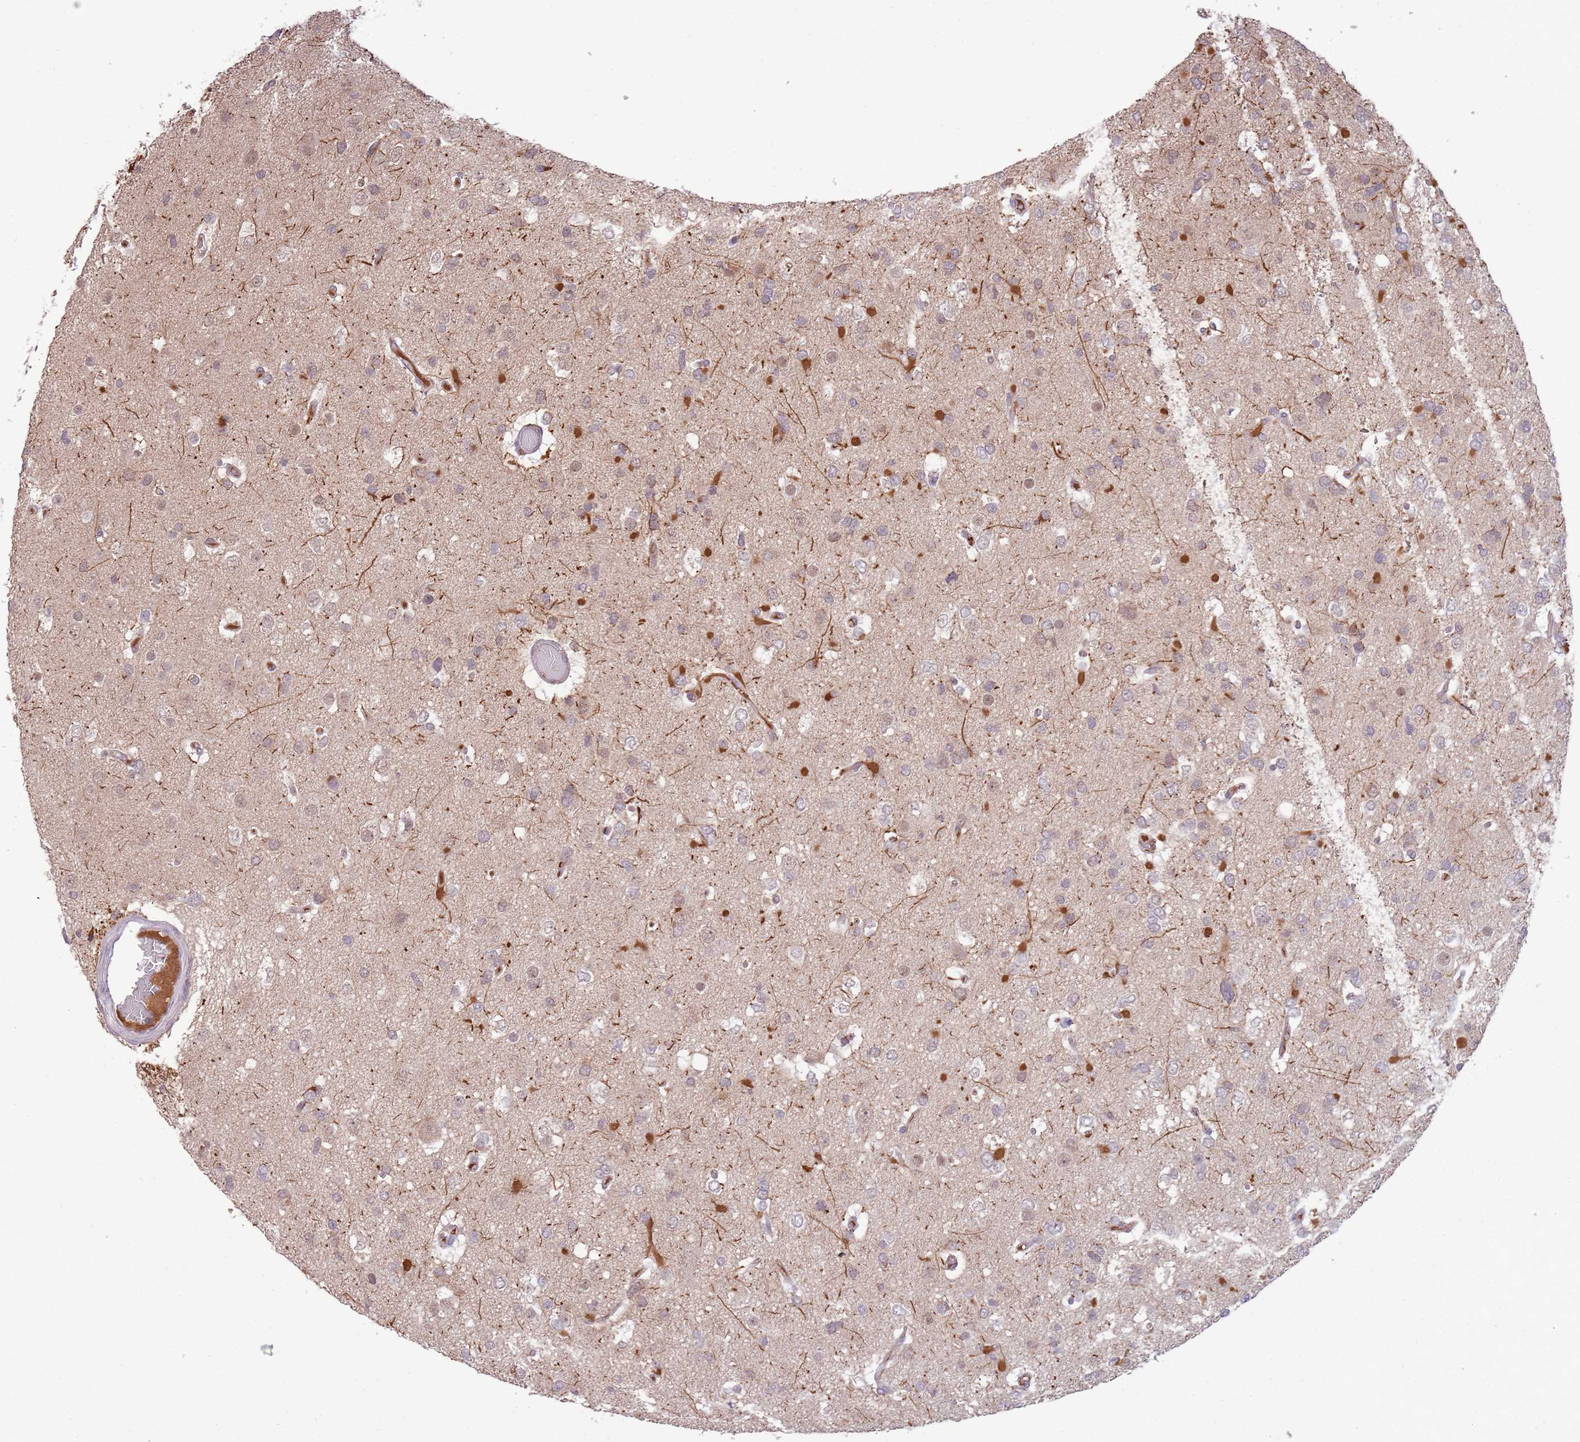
{"staining": {"intensity": "negative", "quantity": "none", "location": "none"}, "tissue": "glioma", "cell_type": "Tumor cells", "image_type": "cancer", "snomed": [{"axis": "morphology", "description": "Glioma, malignant, High grade"}, {"axis": "topography", "description": "Brain"}], "caption": "A micrograph of high-grade glioma (malignant) stained for a protein exhibits no brown staining in tumor cells.", "gene": "NBPF6", "patient": {"sex": "male", "age": 53}}